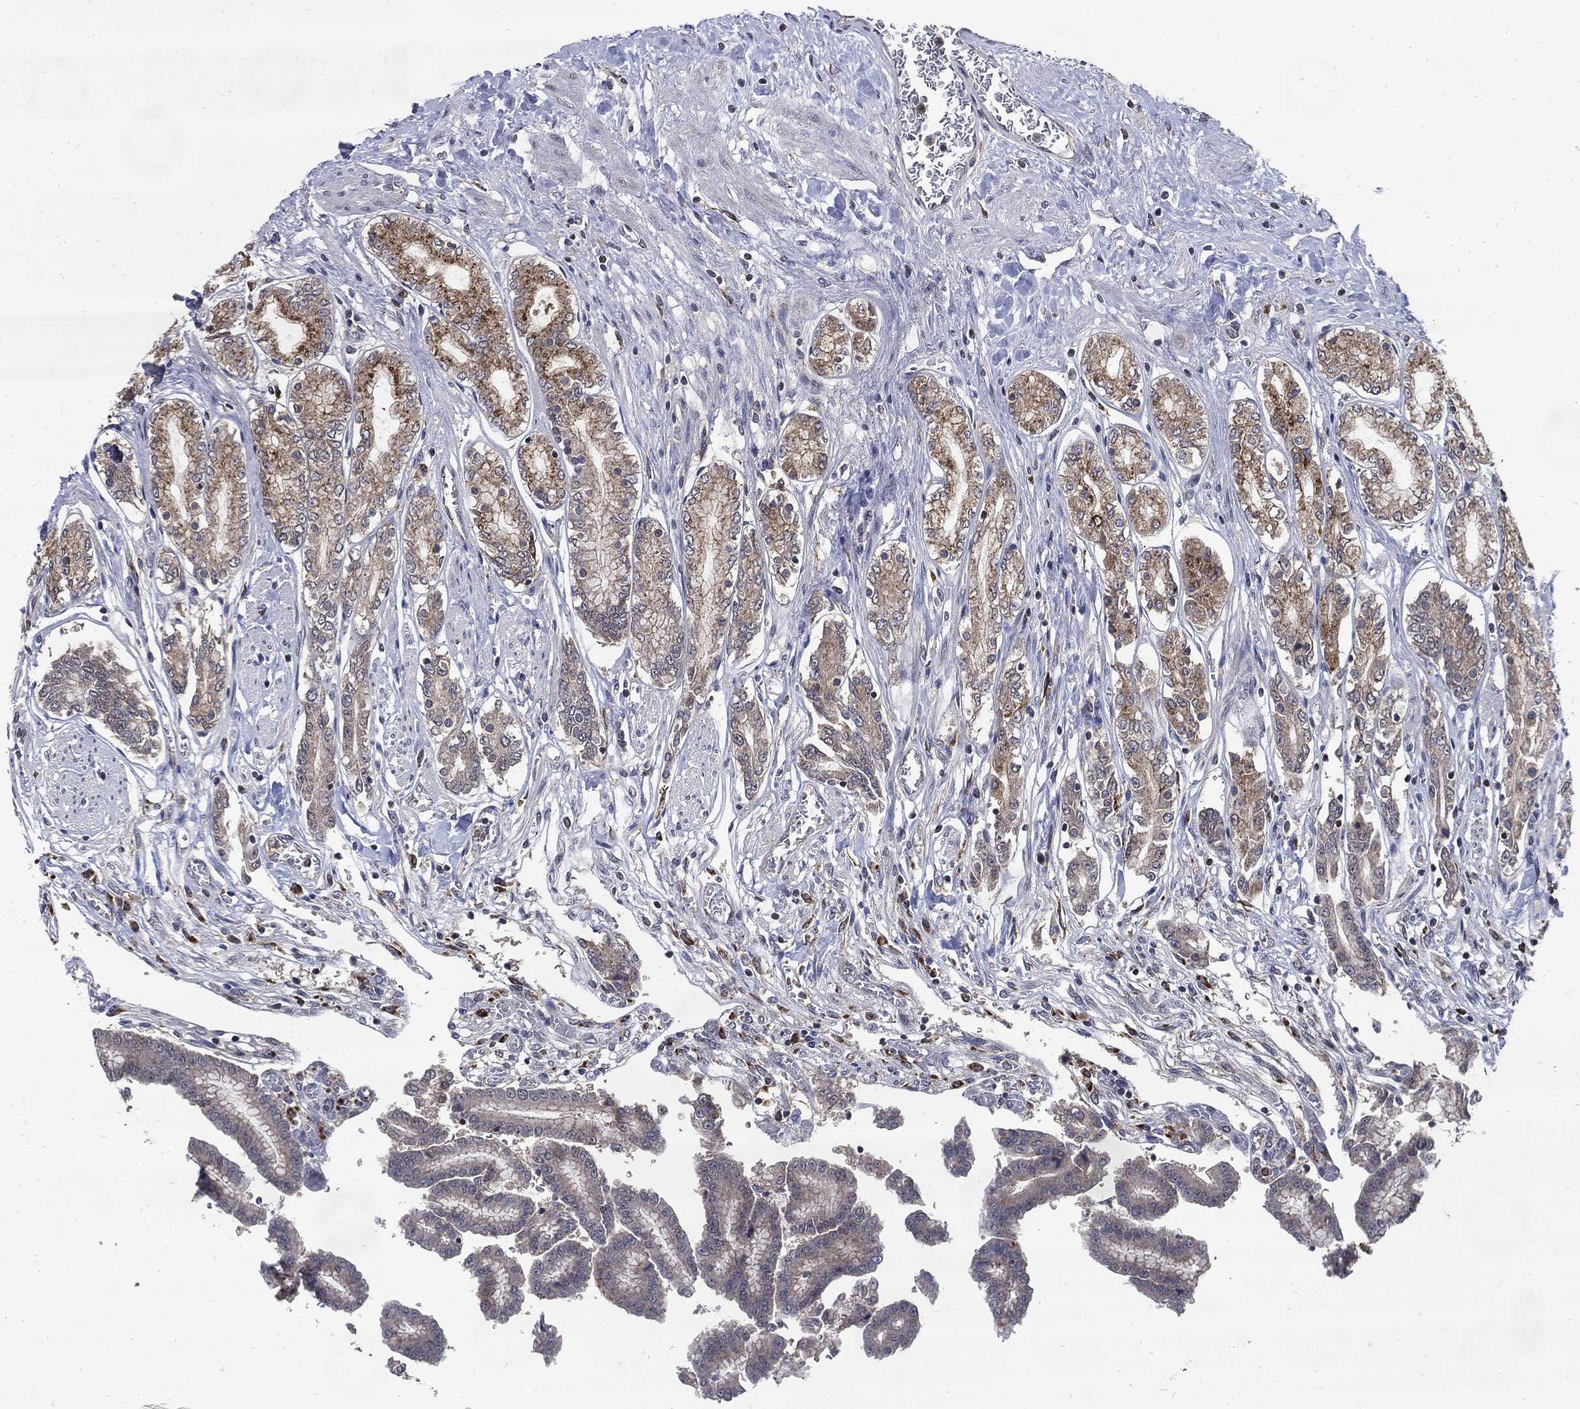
{"staining": {"intensity": "strong", "quantity": "<25%", "location": "cytoplasmic/membranous"}, "tissue": "stomach", "cell_type": "Glandular cells", "image_type": "normal", "snomed": [{"axis": "morphology", "description": "Normal tissue, NOS"}, {"axis": "morphology", "description": "Adenocarcinoma, NOS"}, {"axis": "morphology", "description": "Adenocarcinoma, High grade"}, {"axis": "topography", "description": "Stomach, upper"}, {"axis": "topography", "description": "Stomach"}], "caption": "A micrograph of human stomach stained for a protein shows strong cytoplasmic/membranous brown staining in glandular cells.", "gene": "SLC31A2", "patient": {"sex": "female", "age": 65}}